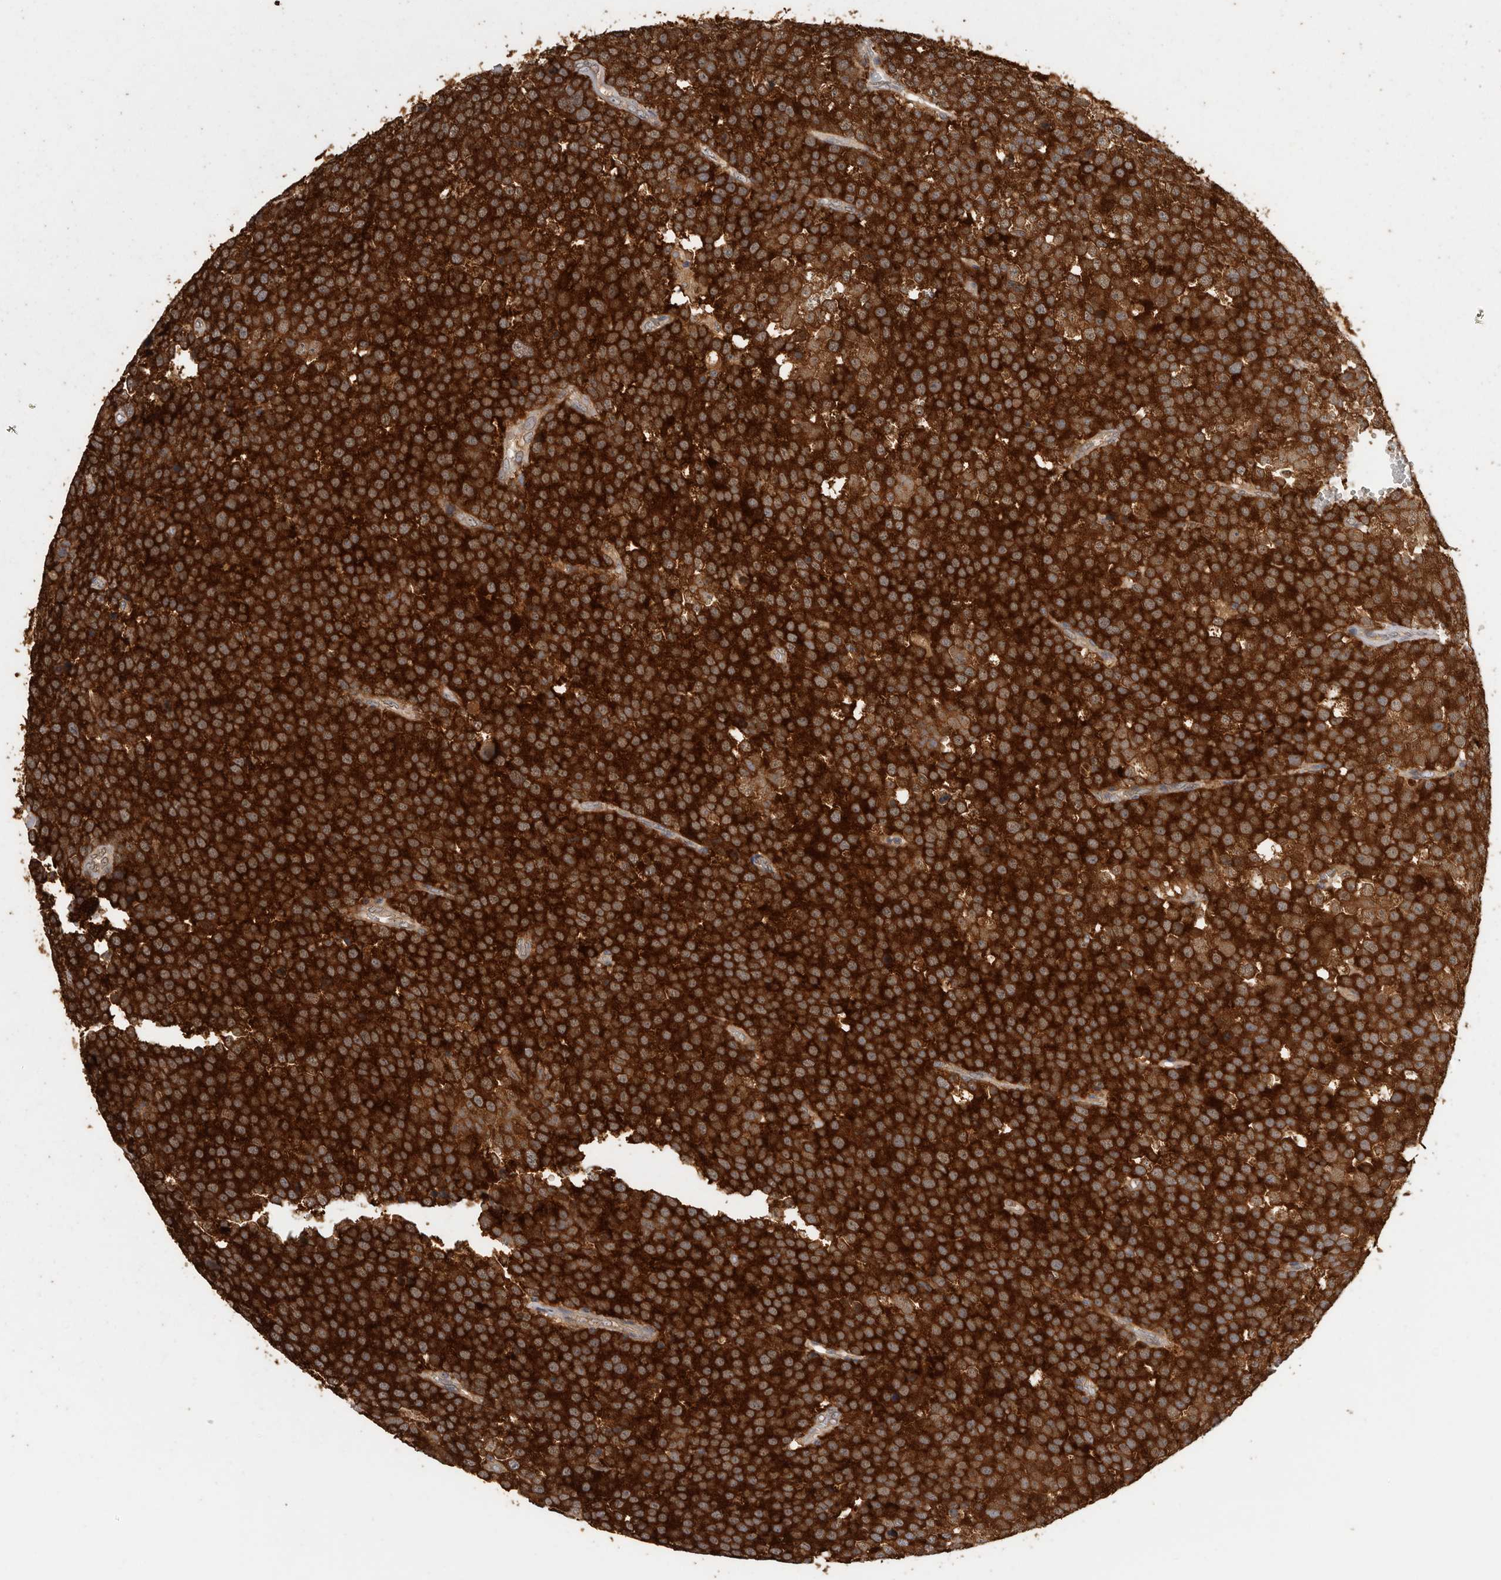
{"staining": {"intensity": "strong", "quantity": ">75%", "location": "cytoplasmic/membranous"}, "tissue": "testis cancer", "cell_type": "Tumor cells", "image_type": "cancer", "snomed": [{"axis": "morphology", "description": "Seminoma, NOS"}, {"axis": "topography", "description": "Testis"}], "caption": "Human testis cancer (seminoma) stained for a protein (brown) exhibits strong cytoplasmic/membranous positive expression in approximately >75% of tumor cells.", "gene": "CCT8", "patient": {"sex": "male", "age": 71}}